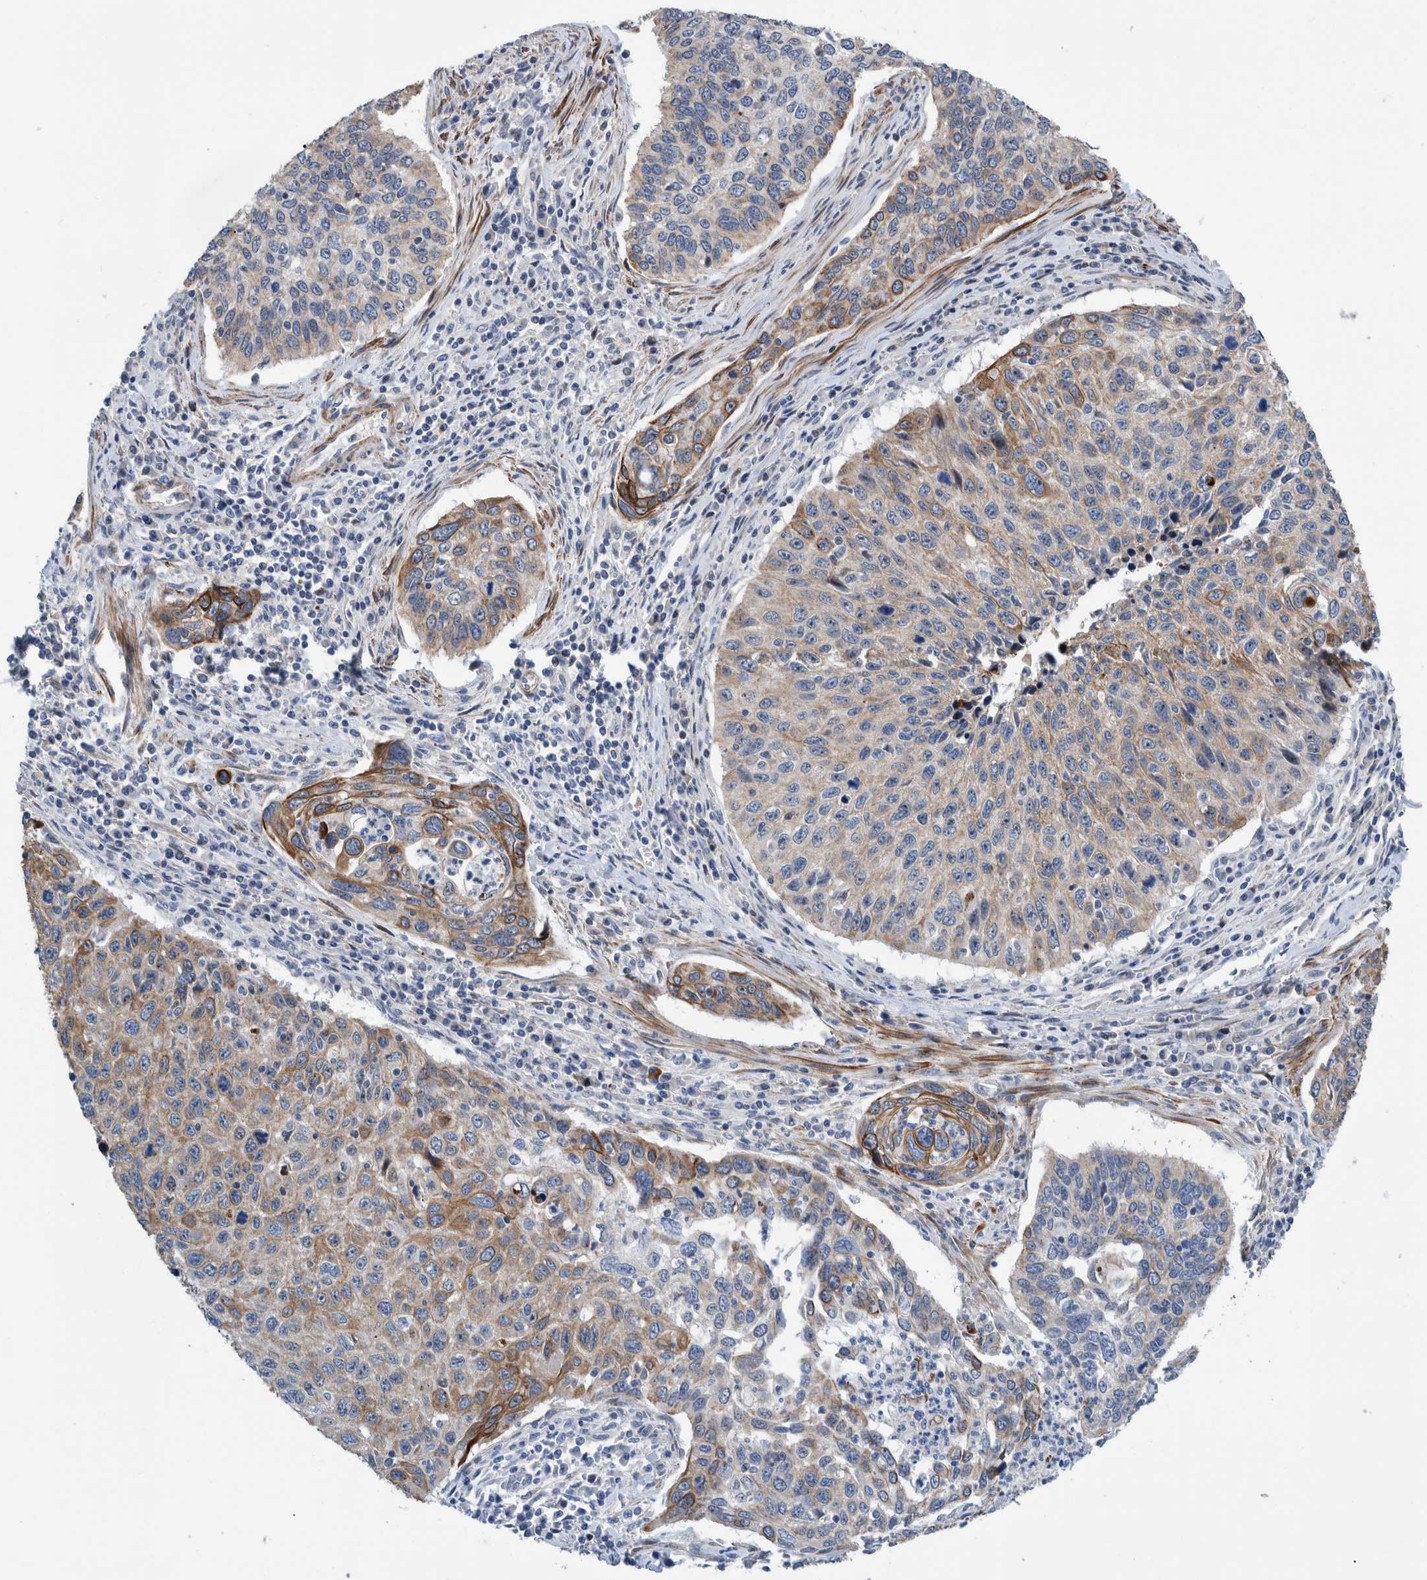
{"staining": {"intensity": "moderate", "quantity": "<25%", "location": "cytoplasmic/membranous"}, "tissue": "cervical cancer", "cell_type": "Tumor cells", "image_type": "cancer", "snomed": [{"axis": "morphology", "description": "Squamous cell carcinoma, NOS"}, {"axis": "topography", "description": "Cervix"}], "caption": "Brown immunohistochemical staining in human squamous cell carcinoma (cervical) displays moderate cytoplasmic/membranous expression in approximately <25% of tumor cells.", "gene": "MKS1", "patient": {"sex": "female", "age": 53}}